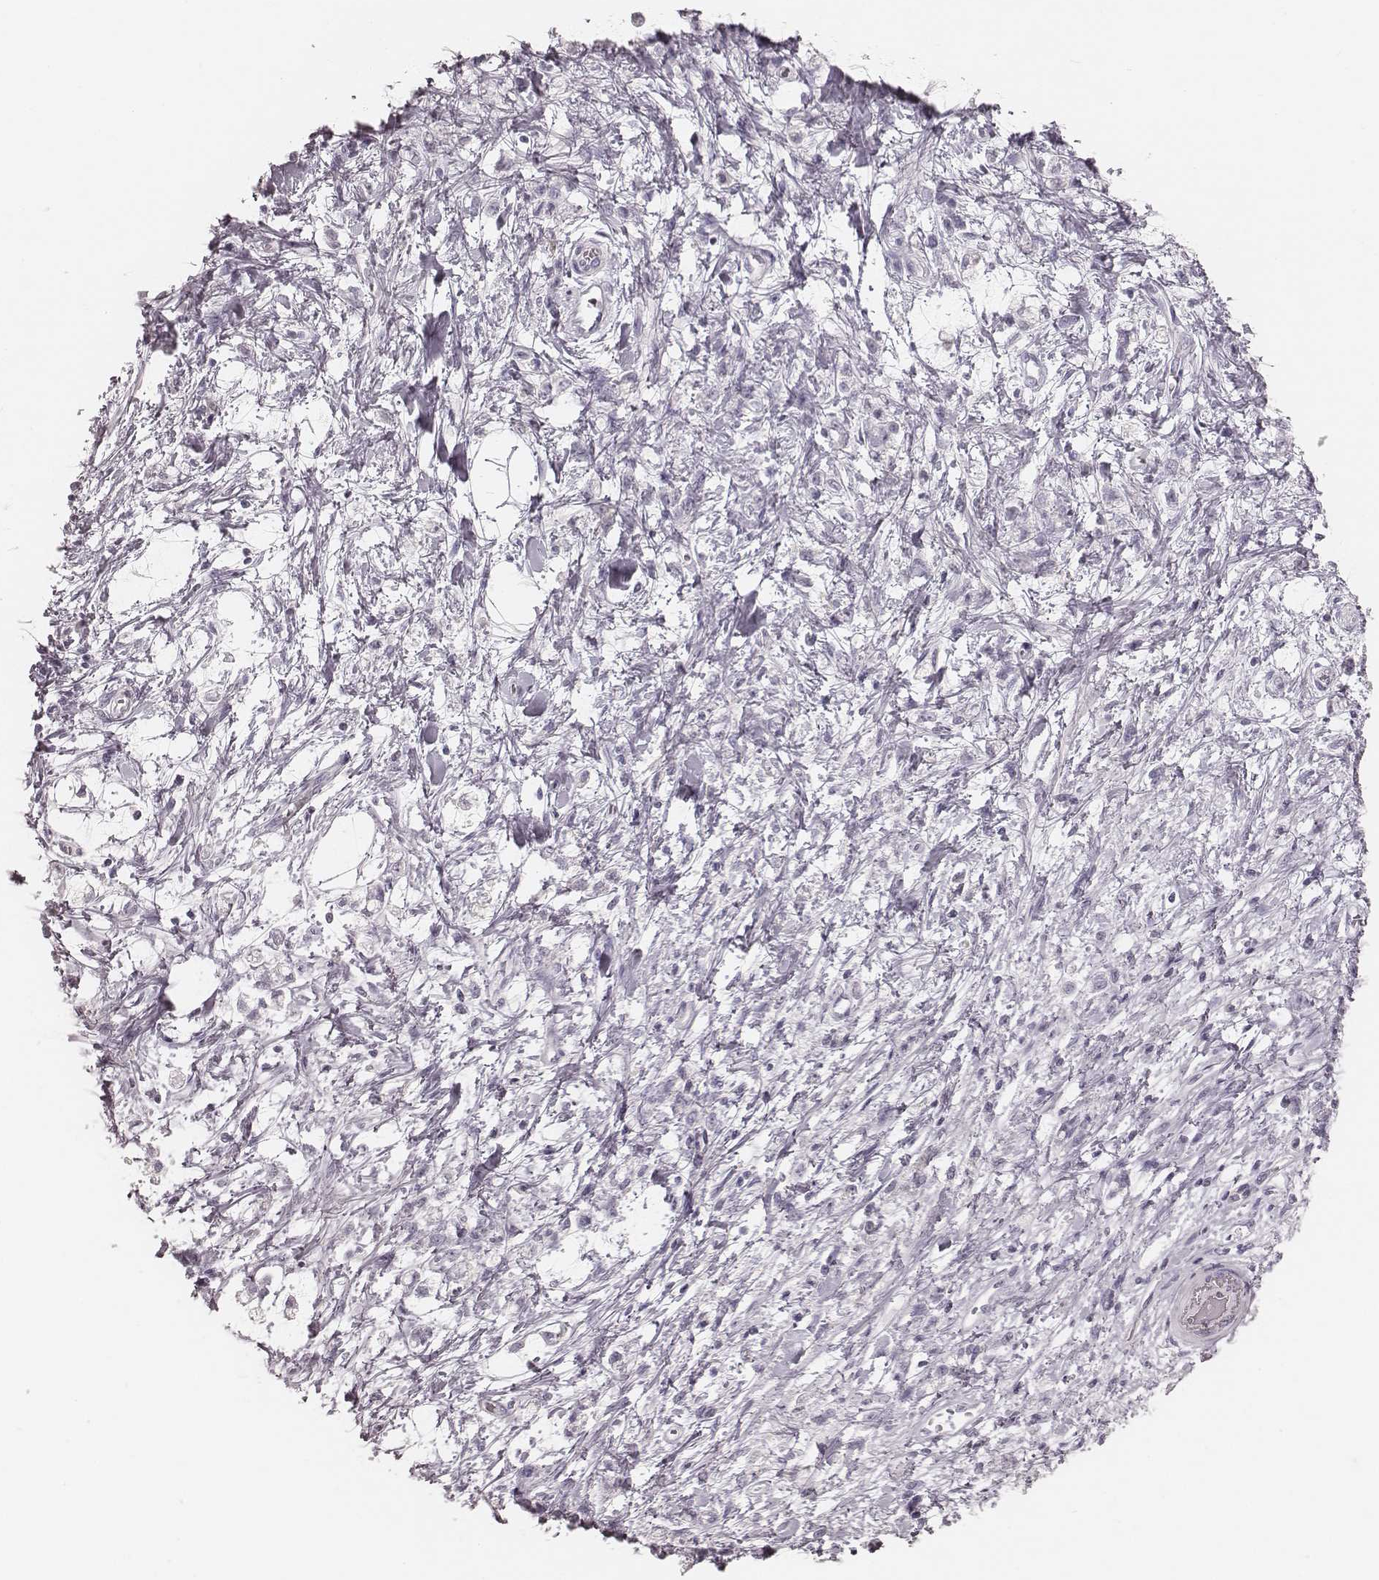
{"staining": {"intensity": "negative", "quantity": "none", "location": "none"}, "tissue": "stomach cancer", "cell_type": "Tumor cells", "image_type": "cancer", "snomed": [{"axis": "morphology", "description": "Adenocarcinoma, NOS"}, {"axis": "topography", "description": "Stomach"}], "caption": "DAB (3,3'-diaminobenzidine) immunohistochemical staining of human stomach adenocarcinoma reveals no significant expression in tumor cells. (Brightfield microscopy of DAB immunohistochemistry (IHC) at high magnification).", "gene": "SPA17", "patient": {"sex": "female", "age": 60}}